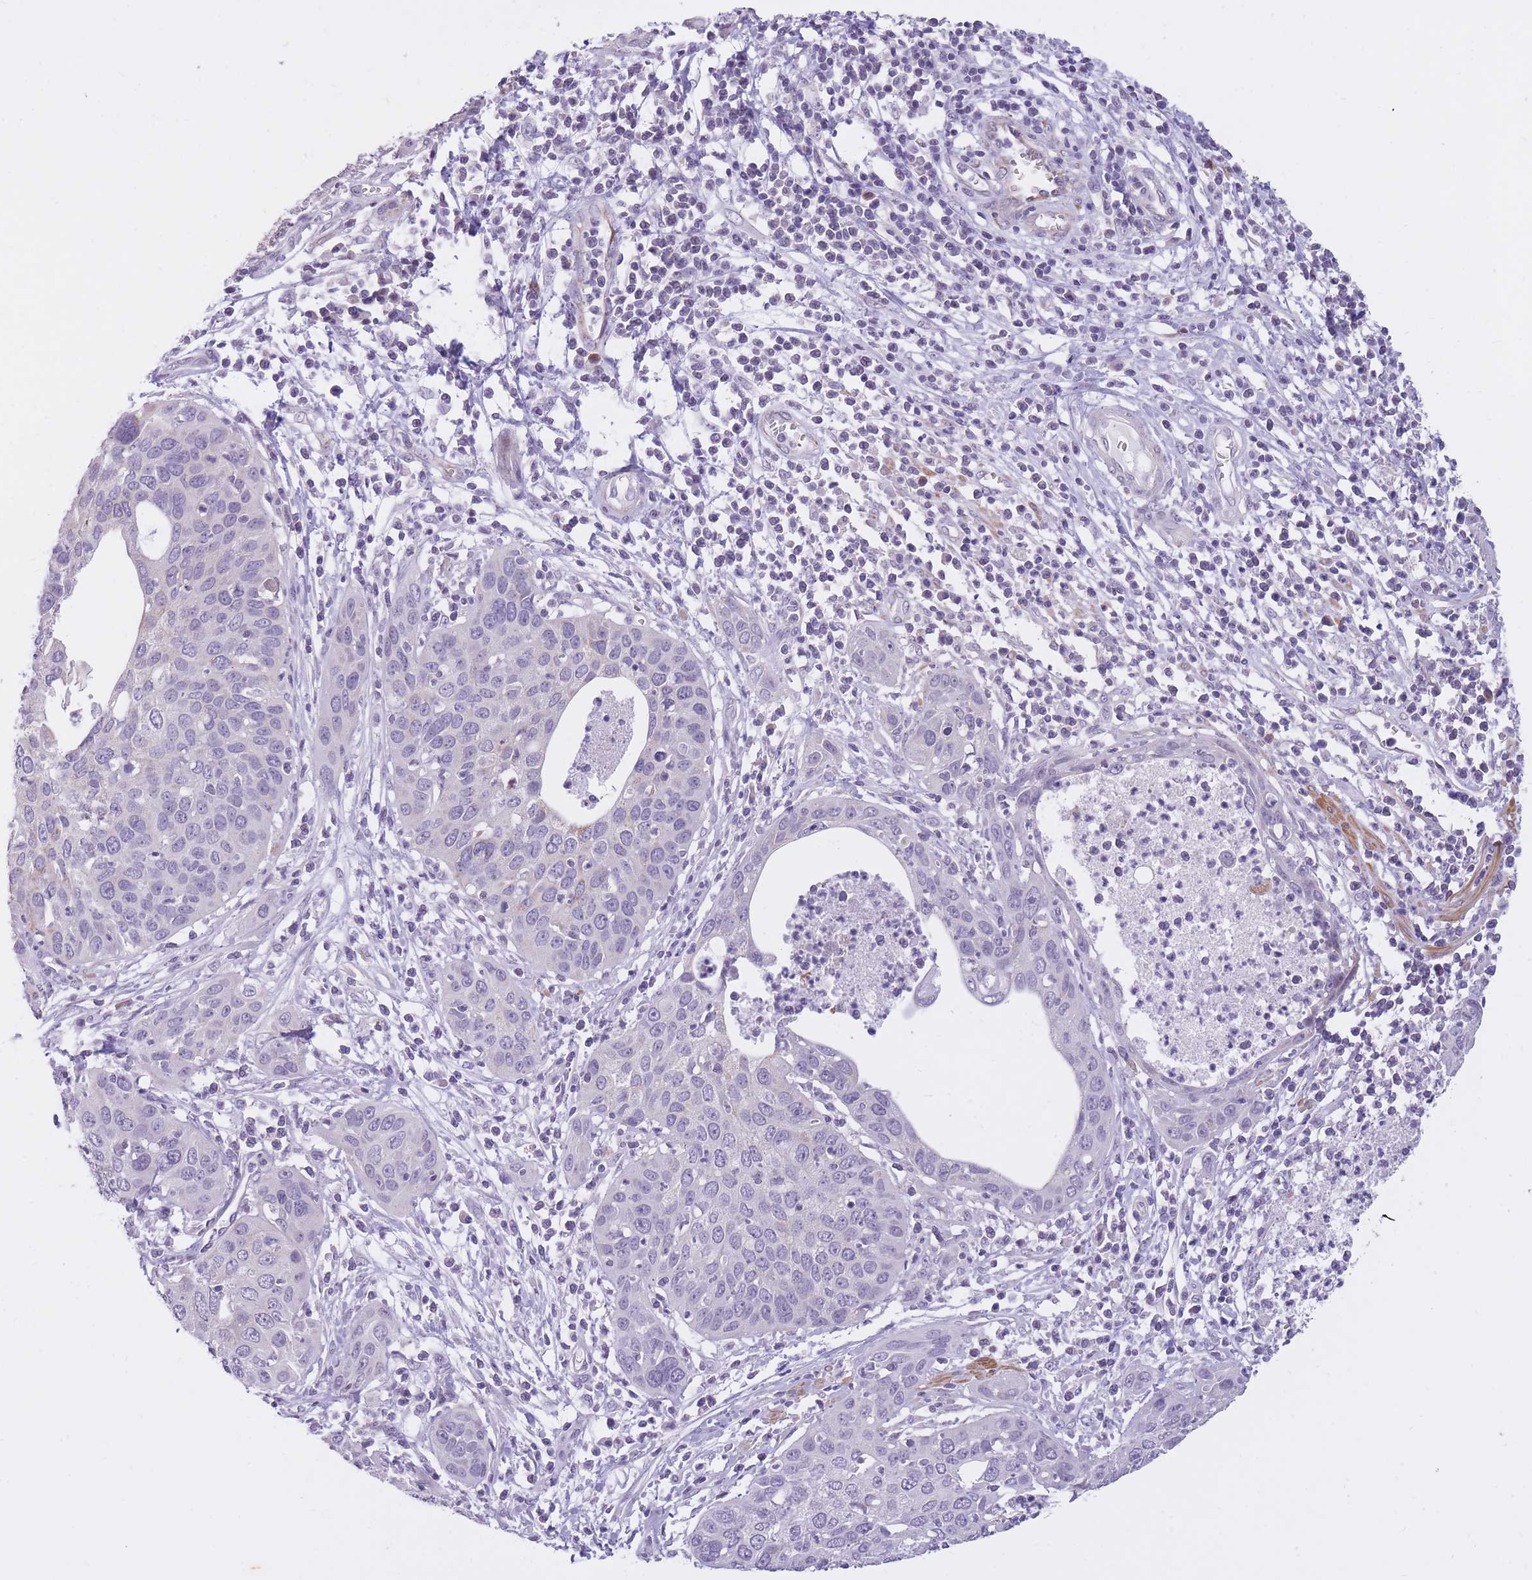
{"staining": {"intensity": "weak", "quantity": "<25%", "location": "cytoplasmic/membranous"}, "tissue": "cervical cancer", "cell_type": "Tumor cells", "image_type": "cancer", "snomed": [{"axis": "morphology", "description": "Squamous cell carcinoma, NOS"}, {"axis": "topography", "description": "Cervix"}], "caption": "This is an immunohistochemistry (IHC) photomicrograph of human squamous cell carcinoma (cervical). There is no expression in tumor cells.", "gene": "RNF170", "patient": {"sex": "female", "age": 36}}